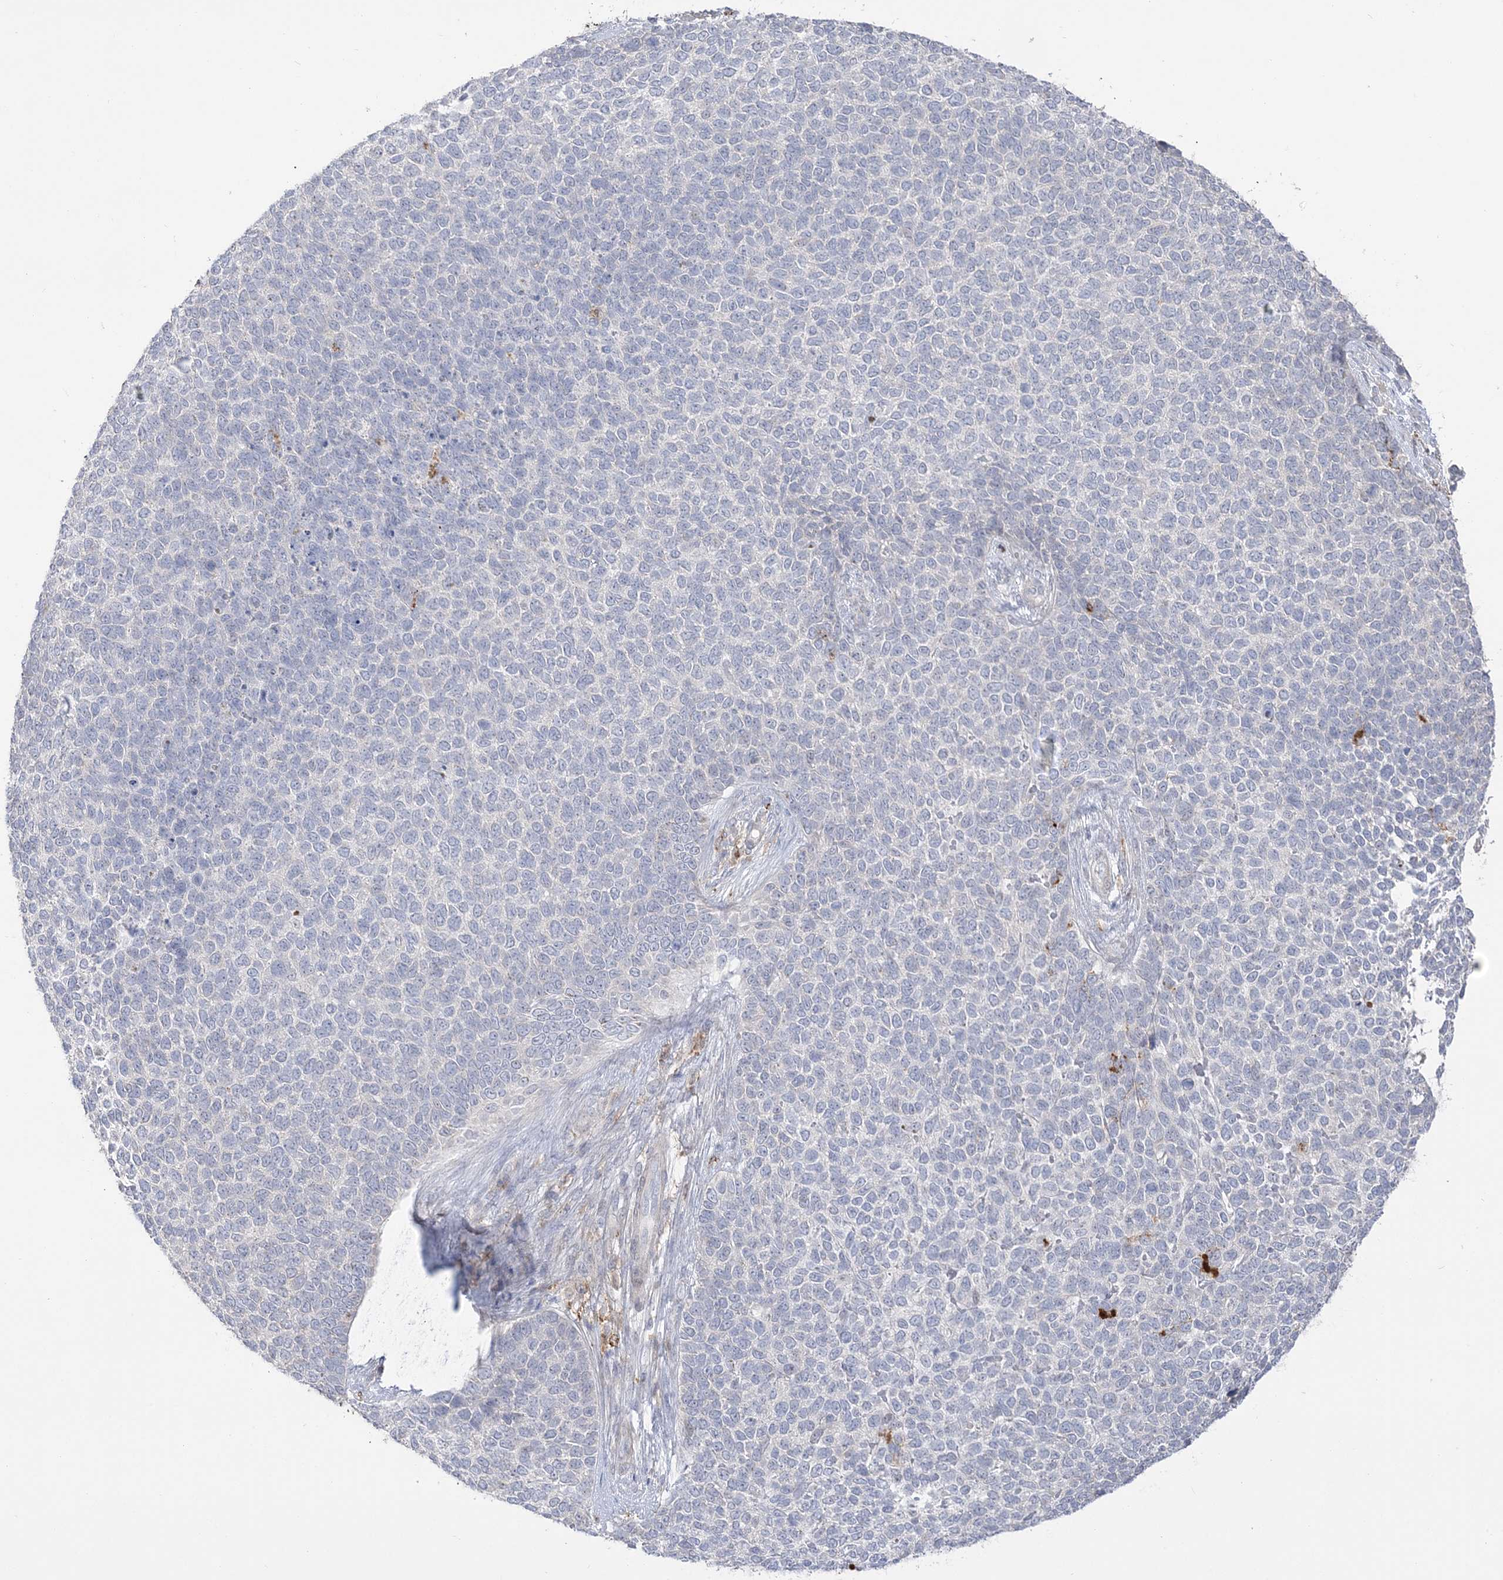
{"staining": {"intensity": "negative", "quantity": "none", "location": "none"}, "tissue": "skin cancer", "cell_type": "Tumor cells", "image_type": "cancer", "snomed": [{"axis": "morphology", "description": "Basal cell carcinoma"}, {"axis": "topography", "description": "Skin"}], "caption": "High power microscopy micrograph of an immunohistochemistry (IHC) photomicrograph of skin cancer (basal cell carcinoma), revealing no significant positivity in tumor cells. (Brightfield microscopy of DAB IHC at high magnification).", "gene": "HAAO", "patient": {"sex": "female", "age": 84}}